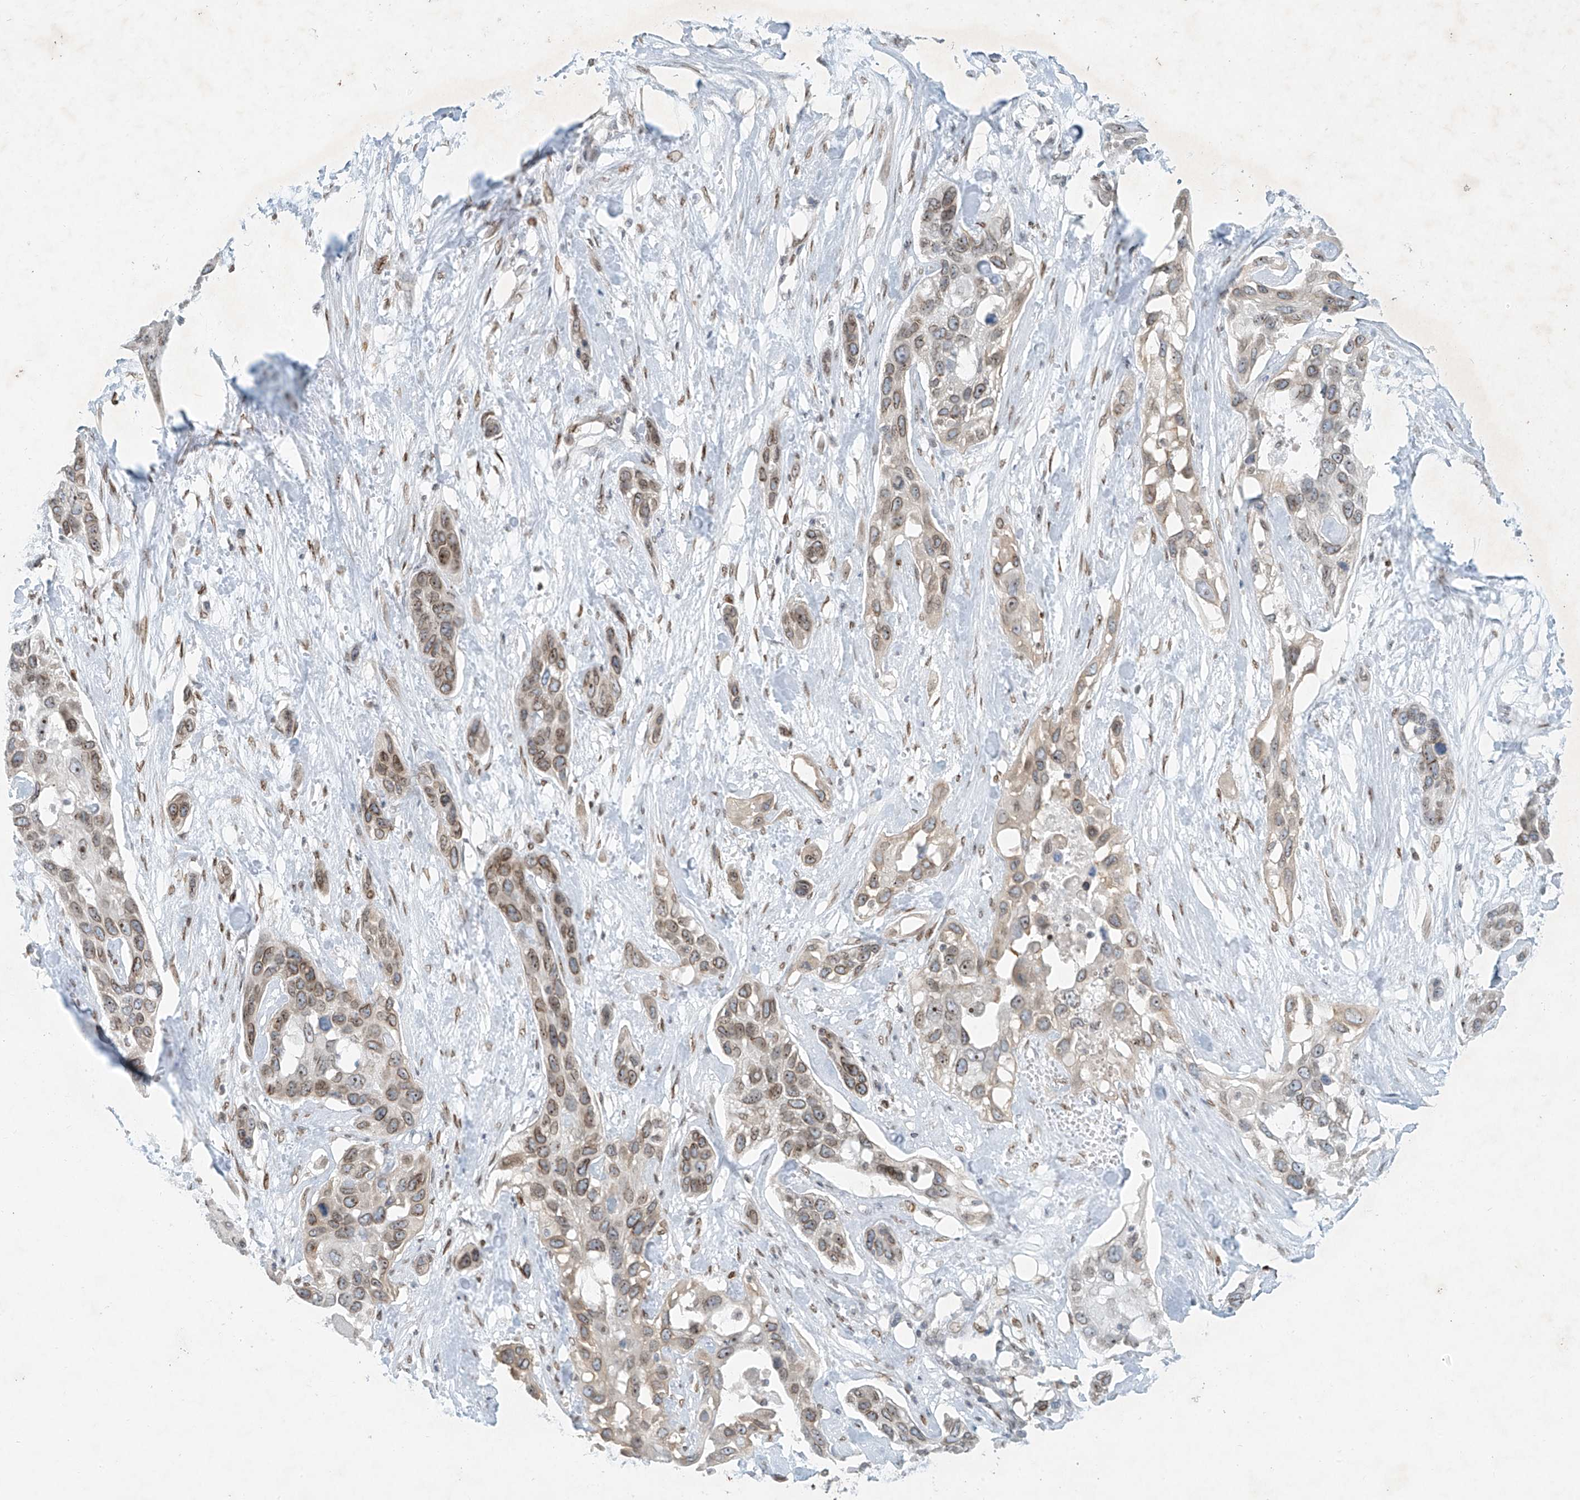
{"staining": {"intensity": "moderate", "quantity": "25%-75%", "location": "cytoplasmic/membranous,nuclear"}, "tissue": "pancreatic cancer", "cell_type": "Tumor cells", "image_type": "cancer", "snomed": [{"axis": "morphology", "description": "Adenocarcinoma, NOS"}, {"axis": "topography", "description": "Pancreas"}], "caption": "The photomicrograph reveals staining of pancreatic adenocarcinoma, revealing moderate cytoplasmic/membranous and nuclear protein positivity (brown color) within tumor cells.", "gene": "SAMD15", "patient": {"sex": "female", "age": 60}}